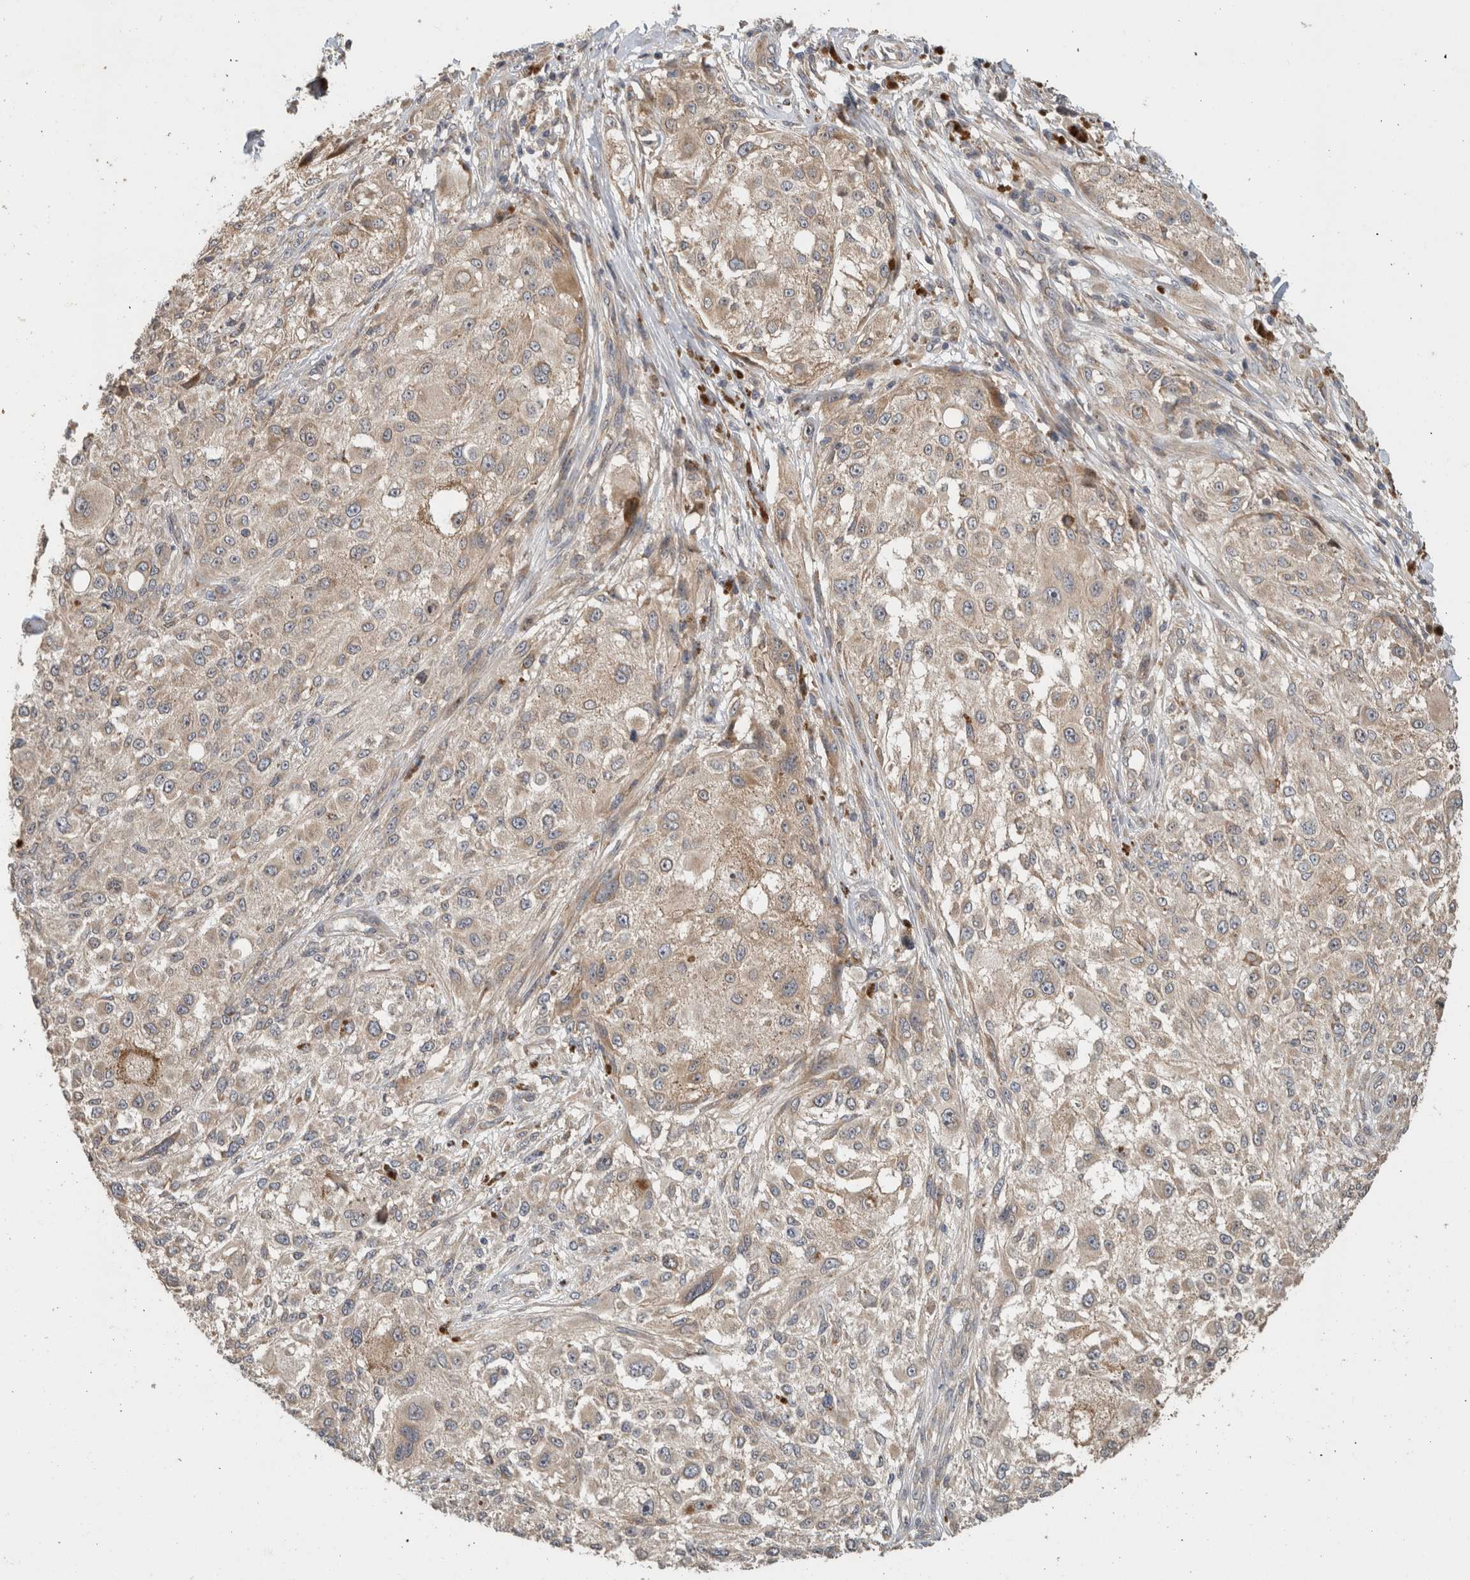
{"staining": {"intensity": "moderate", "quantity": "25%-75%", "location": "cytoplasmic/membranous"}, "tissue": "melanoma", "cell_type": "Tumor cells", "image_type": "cancer", "snomed": [{"axis": "morphology", "description": "Necrosis, NOS"}, {"axis": "morphology", "description": "Malignant melanoma, NOS"}, {"axis": "topography", "description": "Skin"}], "caption": "Melanoma tissue exhibits moderate cytoplasmic/membranous positivity in about 25%-75% of tumor cells", "gene": "PUM1", "patient": {"sex": "female", "age": 87}}